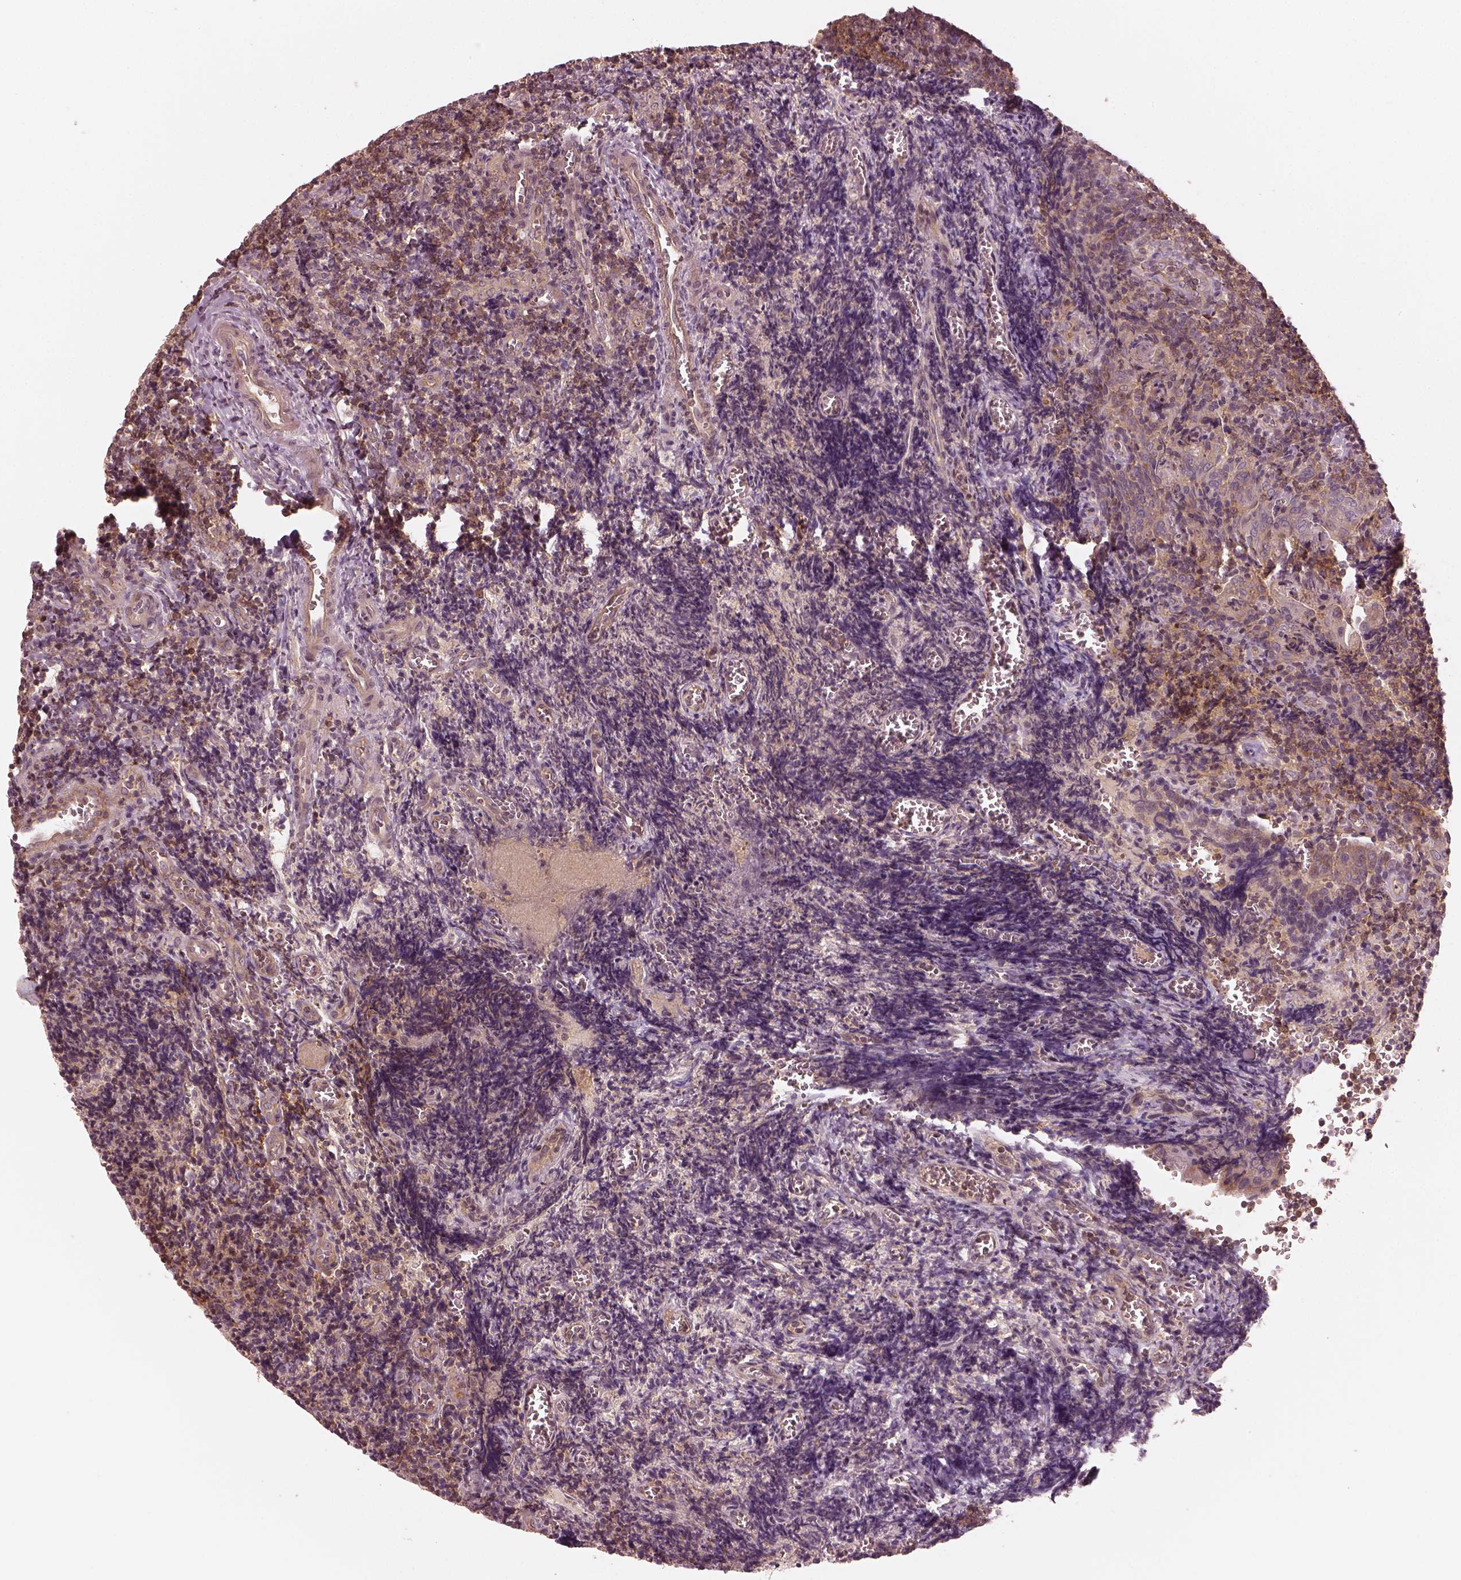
{"staining": {"intensity": "strong", "quantity": ">75%", "location": "cytoplasmic/membranous"}, "tissue": "tonsil", "cell_type": "Germinal center cells", "image_type": "normal", "snomed": [{"axis": "morphology", "description": "Normal tissue, NOS"}, {"axis": "morphology", "description": "Inflammation, NOS"}, {"axis": "topography", "description": "Tonsil"}], "caption": "About >75% of germinal center cells in benign tonsil display strong cytoplasmic/membranous protein staining as visualized by brown immunohistochemical staining.", "gene": "FAM107B", "patient": {"sex": "female", "age": 31}}